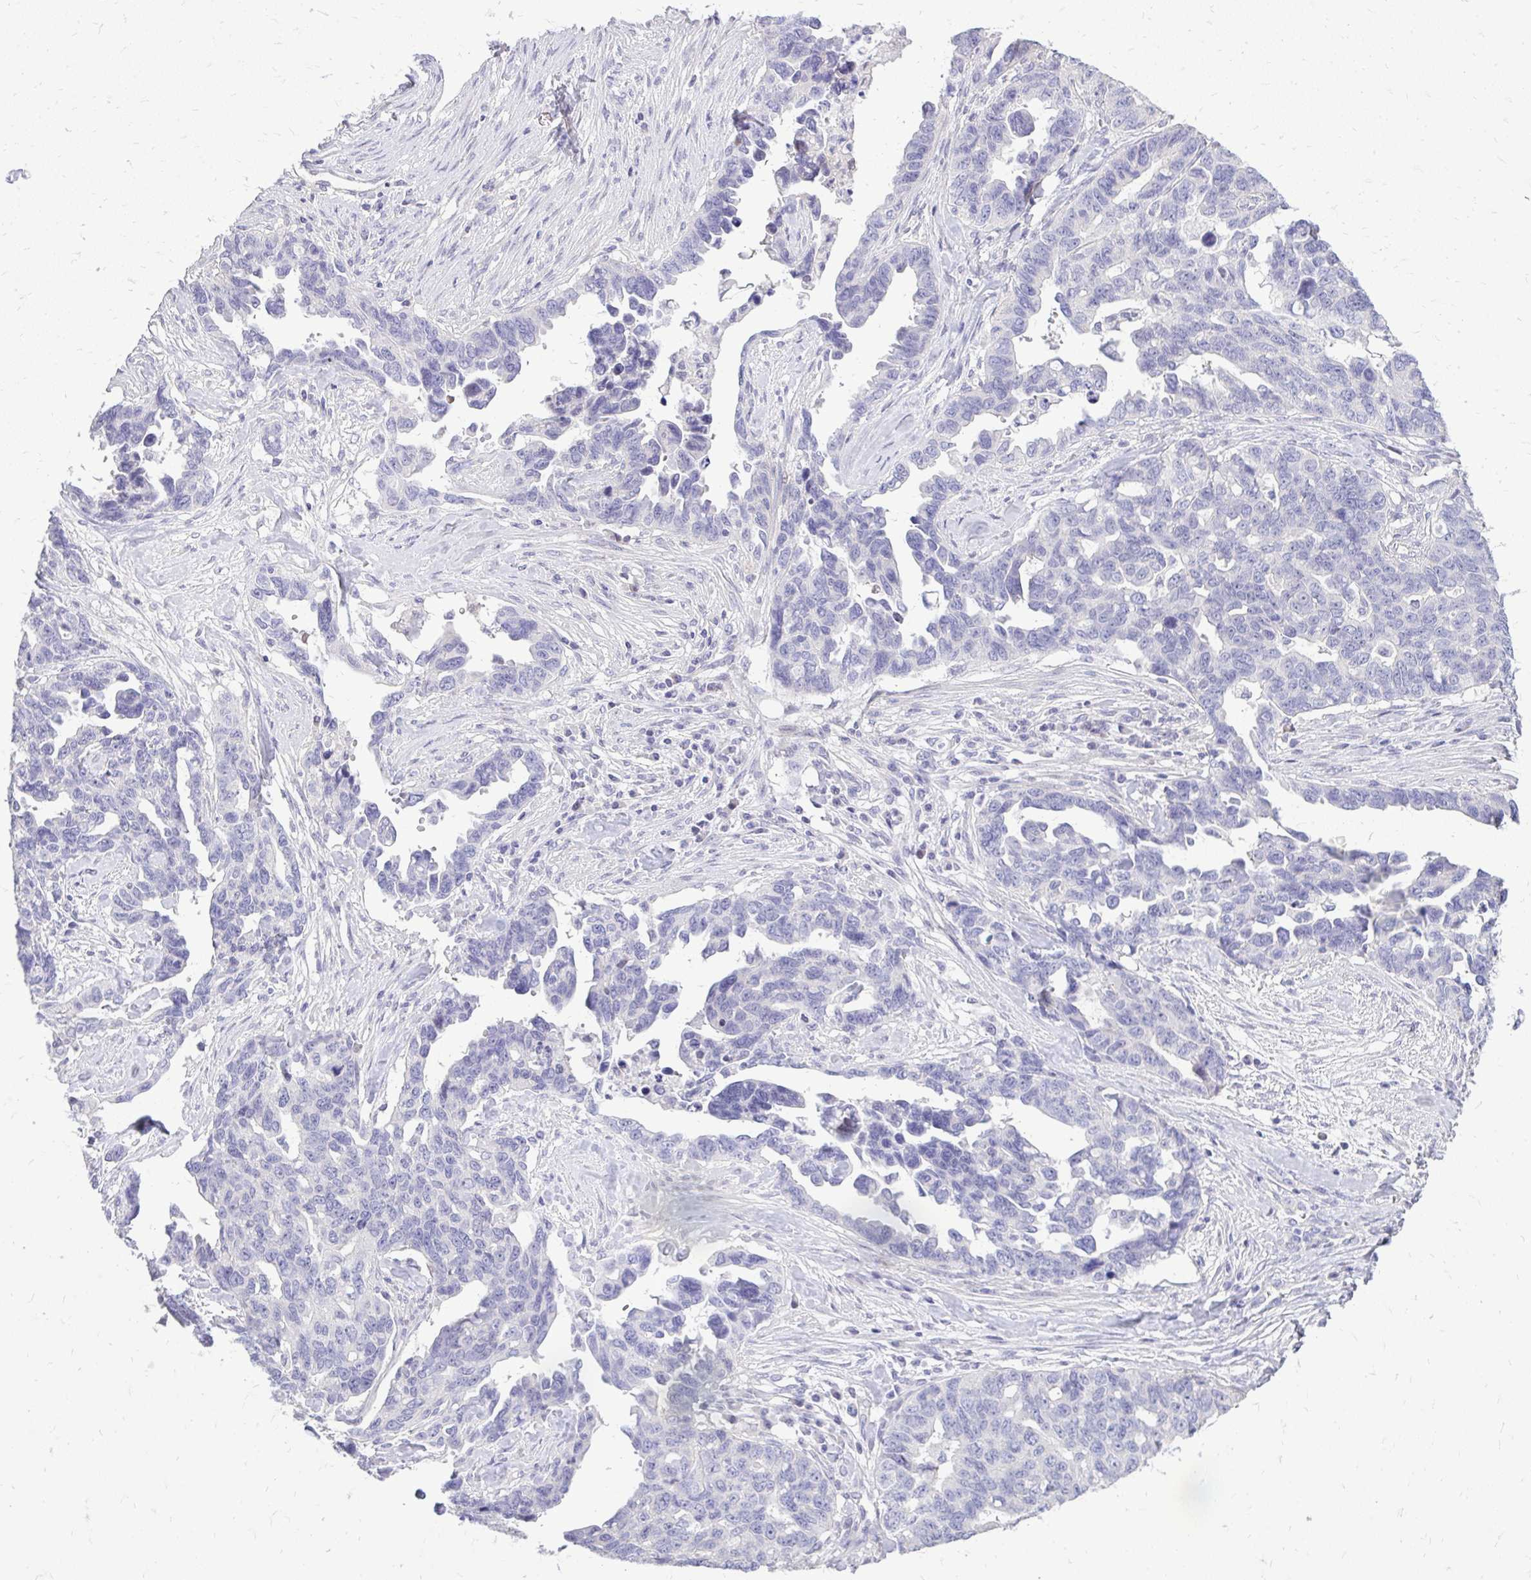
{"staining": {"intensity": "negative", "quantity": "none", "location": "none"}, "tissue": "ovarian cancer", "cell_type": "Tumor cells", "image_type": "cancer", "snomed": [{"axis": "morphology", "description": "Cystadenocarcinoma, serous, NOS"}, {"axis": "topography", "description": "Ovary"}], "caption": "An immunohistochemistry histopathology image of ovarian serous cystadenocarcinoma is shown. There is no staining in tumor cells of ovarian serous cystadenocarcinoma.", "gene": "OR8D1", "patient": {"sex": "female", "age": 69}}